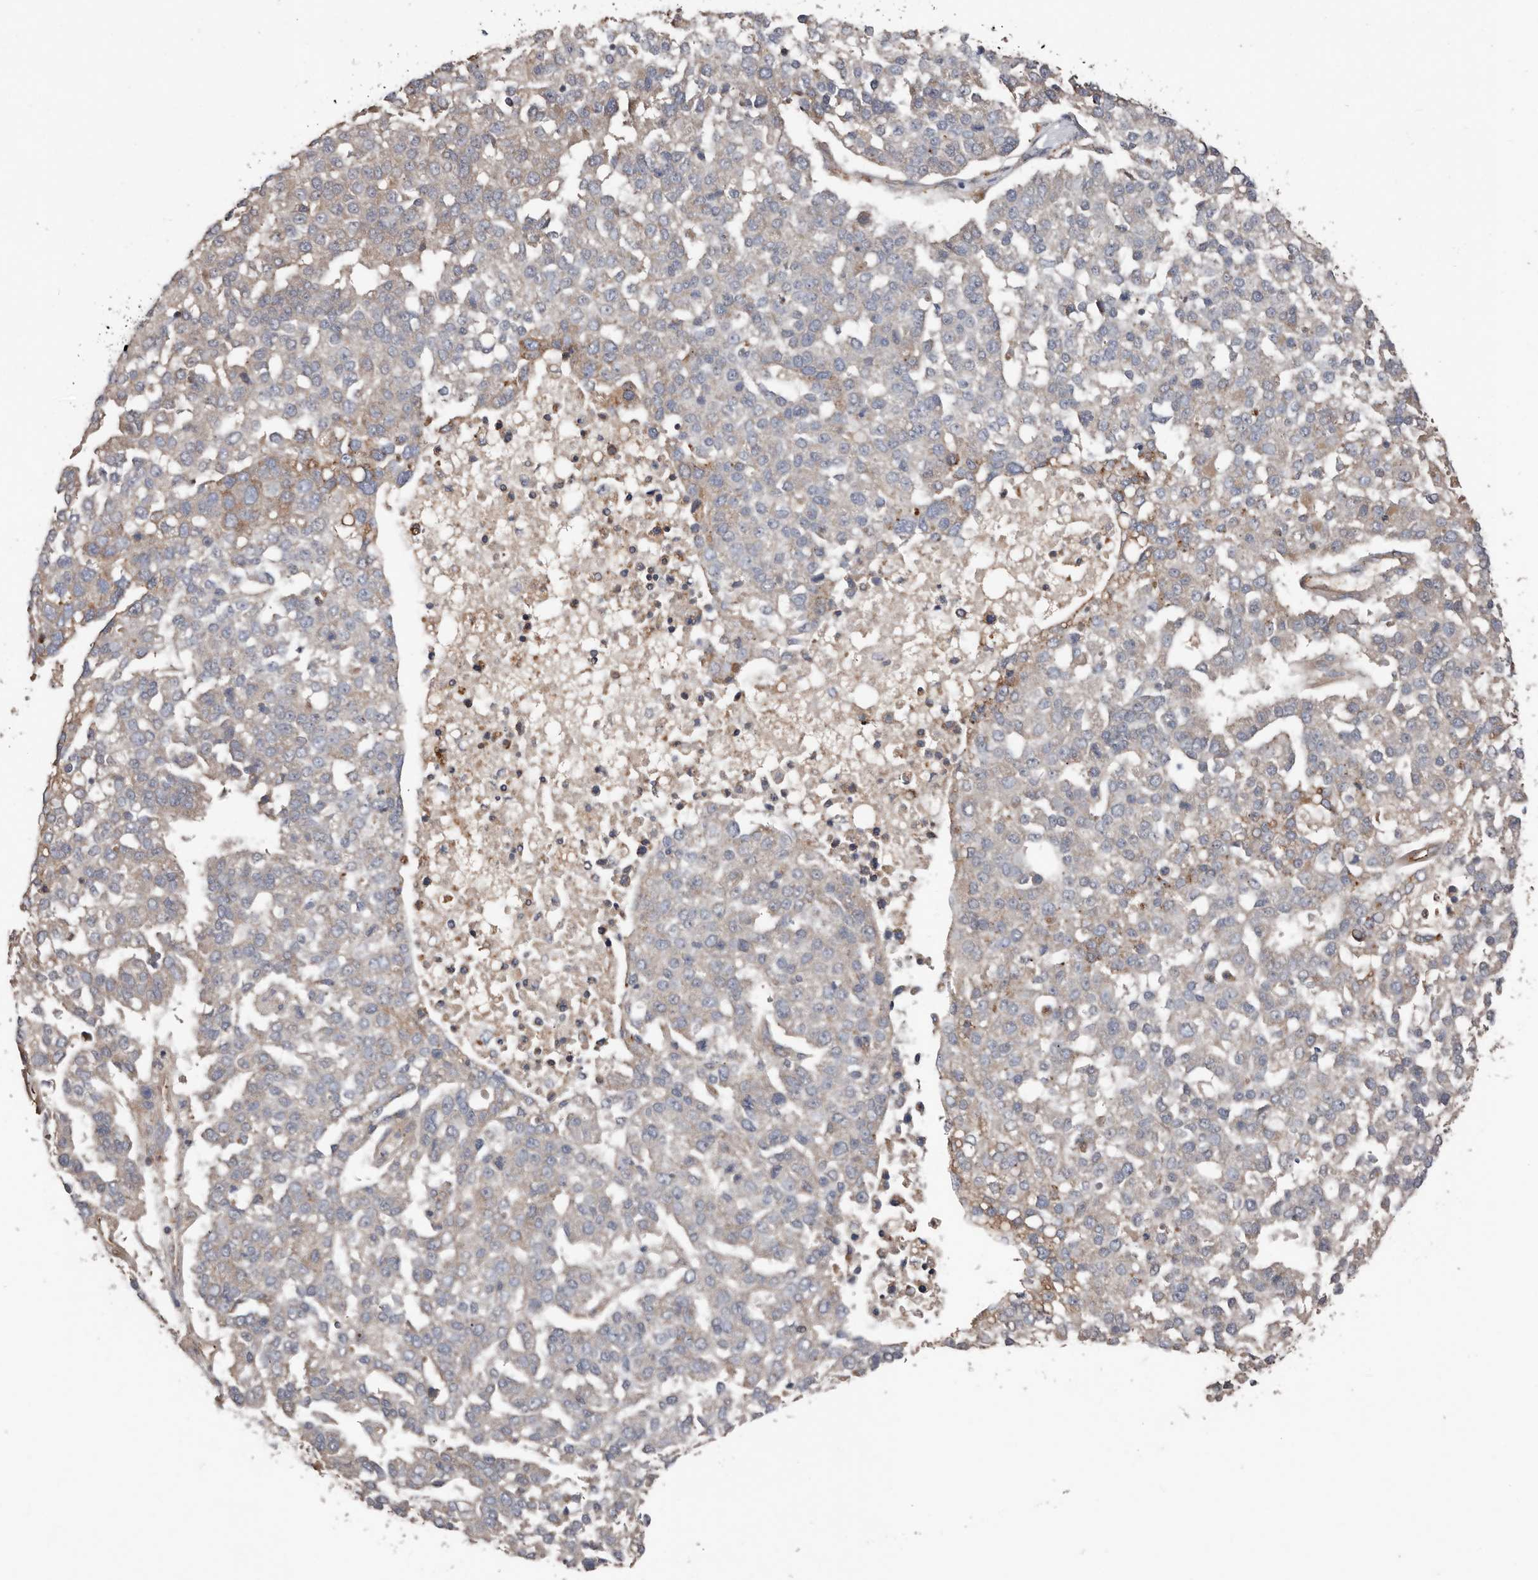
{"staining": {"intensity": "moderate", "quantity": "<25%", "location": "cytoplasmic/membranous"}, "tissue": "pancreatic cancer", "cell_type": "Tumor cells", "image_type": "cancer", "snomed": [{"axis": "morphology", "description": "Adenocarcinoma, NOS"}, {"axis": "topography", "description": "Pancreas"}], "caption": "The image demonstrates a brown stain indicating the presence of a protein in the cytoplasmic/membranous of tumor cells in pancreatic cancer. The protein is stained brown, and the nuclei are stained in blue (DAB IHC with brightfield microscopy, high magnification).", "gene": "COG1", "patient": {"sex": "female", "age": 61}}